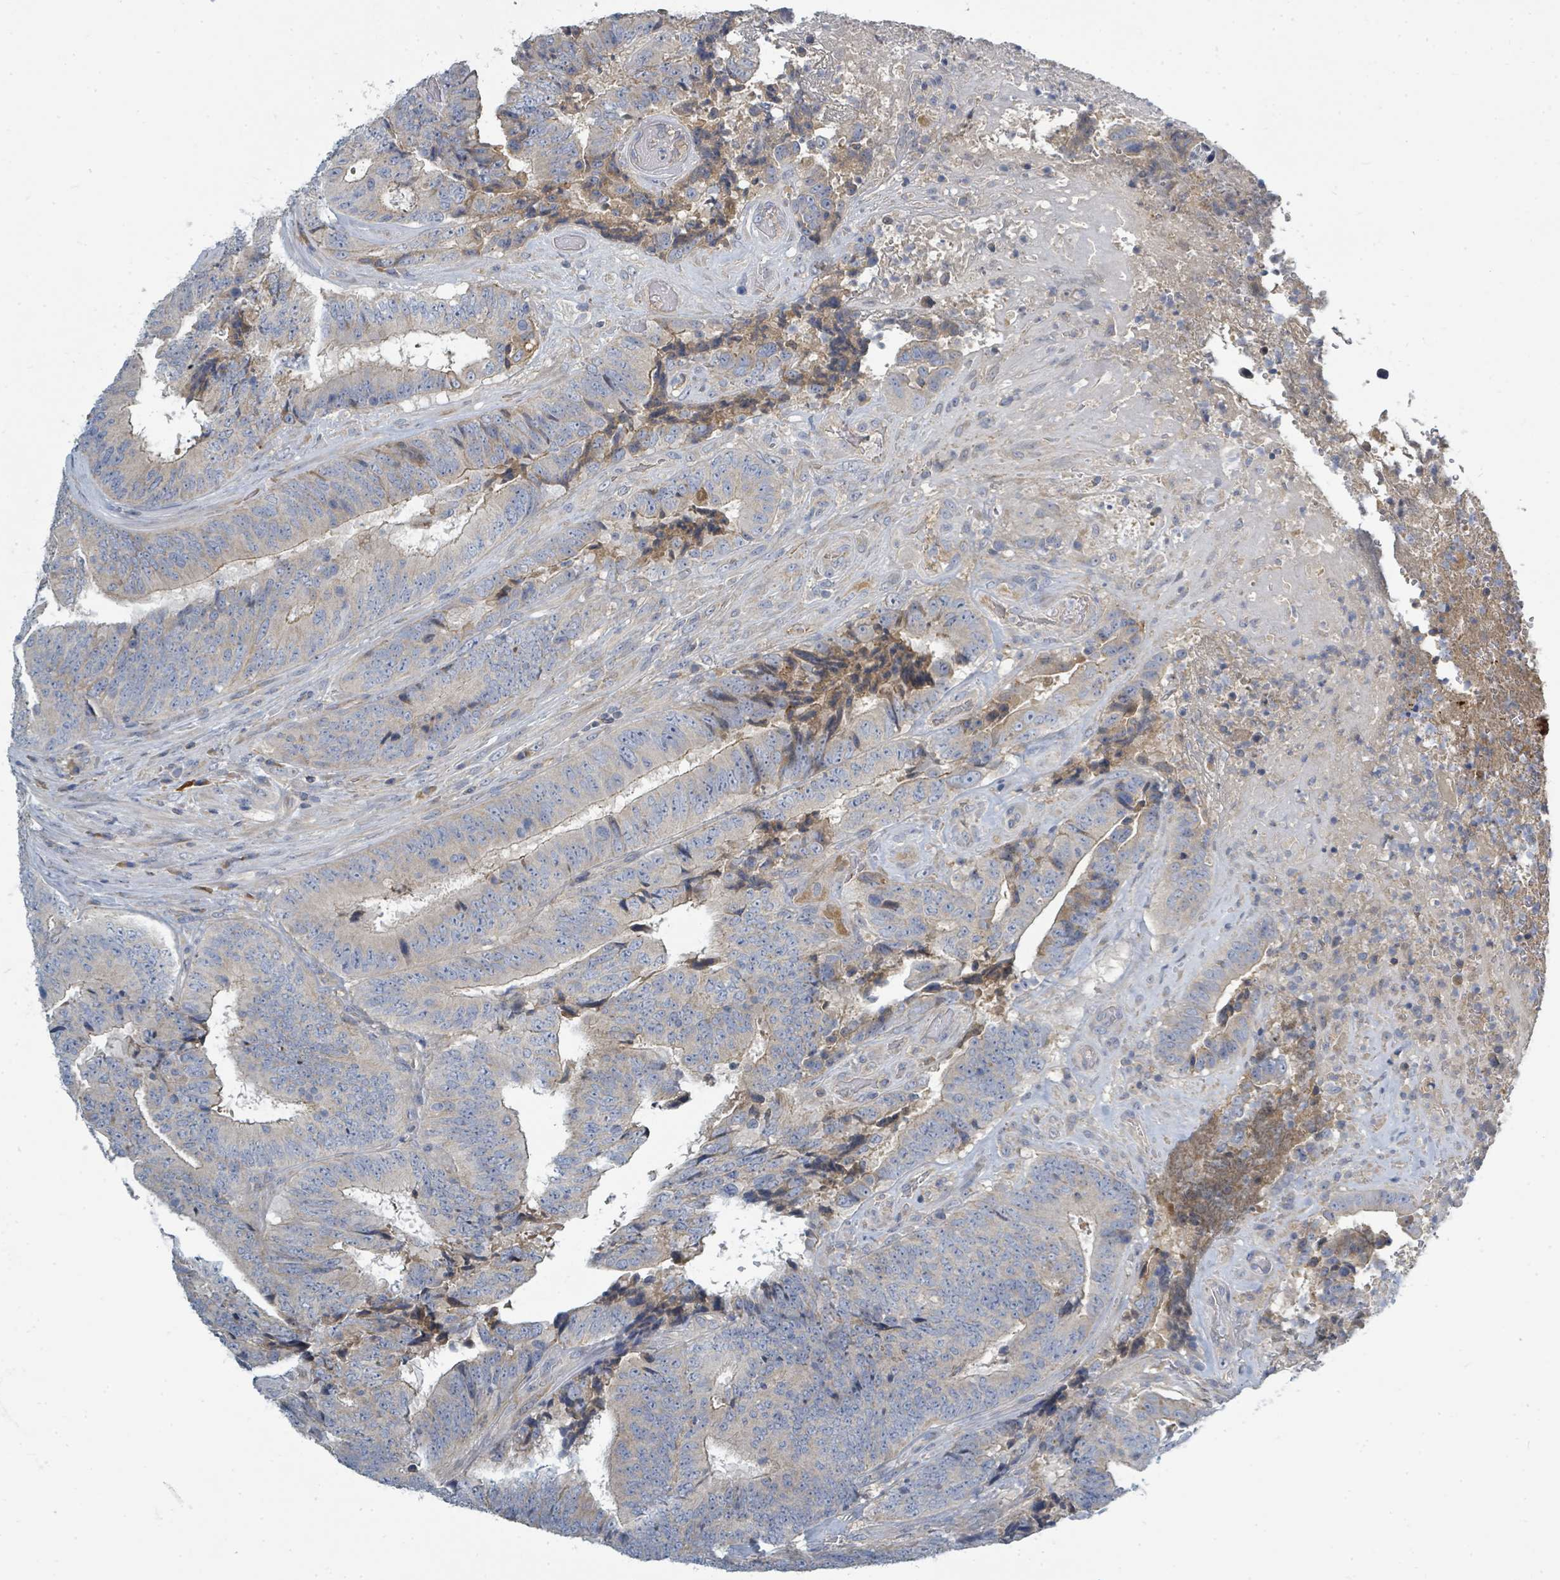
{"staining": {"intensity": "weak", "quantity": "<25%", "location": "cytoplasmic/membranous"}, "tissue": "colorectal cancer", "cell_type": "Tumor cells", "image_type": "cancer", "snomed": [{"axis": "morphology", "description": "Adenocarcinoma, NOS"}, {"axis": "topography", "description": "Rectum"}], "caption": "A micrograph of human adenocarcinoma (colorectal) is negative for staining in tumor cells.", "gene": "SLC25A23", "patient": {"sex": "male", "age": 72}}